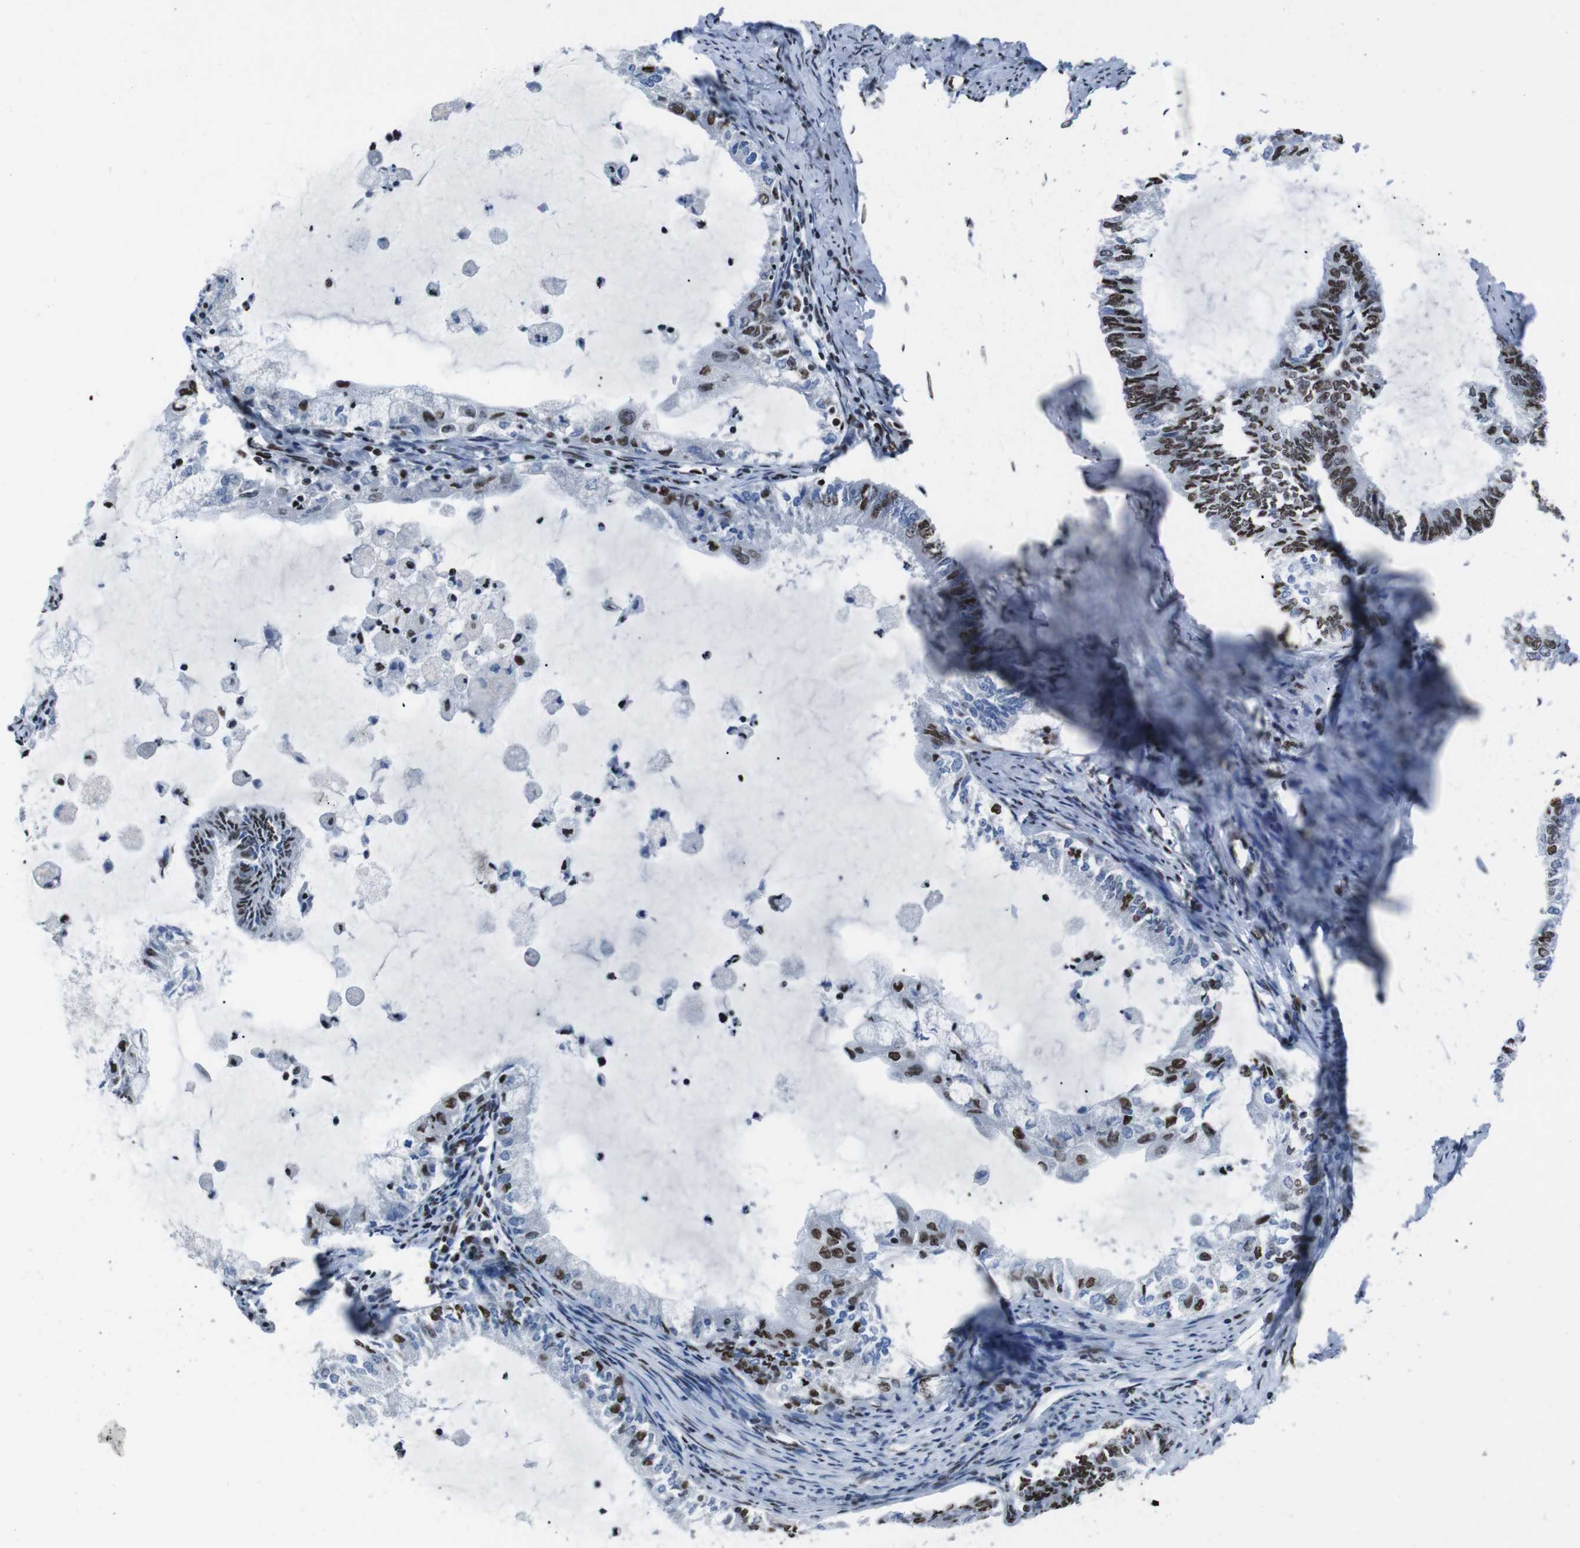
{"staining": {"intensity": "strong", "quantity": "25%-75%", "location": "nuclear"}, "tissue": "endometrial cancer", "cell_type": "Tumor cells", "image_type": "cancer", "snomed": [{"axis": "morphology", "description": "Adenocarcinoma, NOS"}, {"axis": "topography", "description": "Endometrium"}], "caption": "Immunohistochemistry of human endometrial cancer displays high levels of strong nuclear expression in about 25%-75% of tumor cells.", "gene": "PIP4P2", "patient": {"sex": "female", "age": 86}}